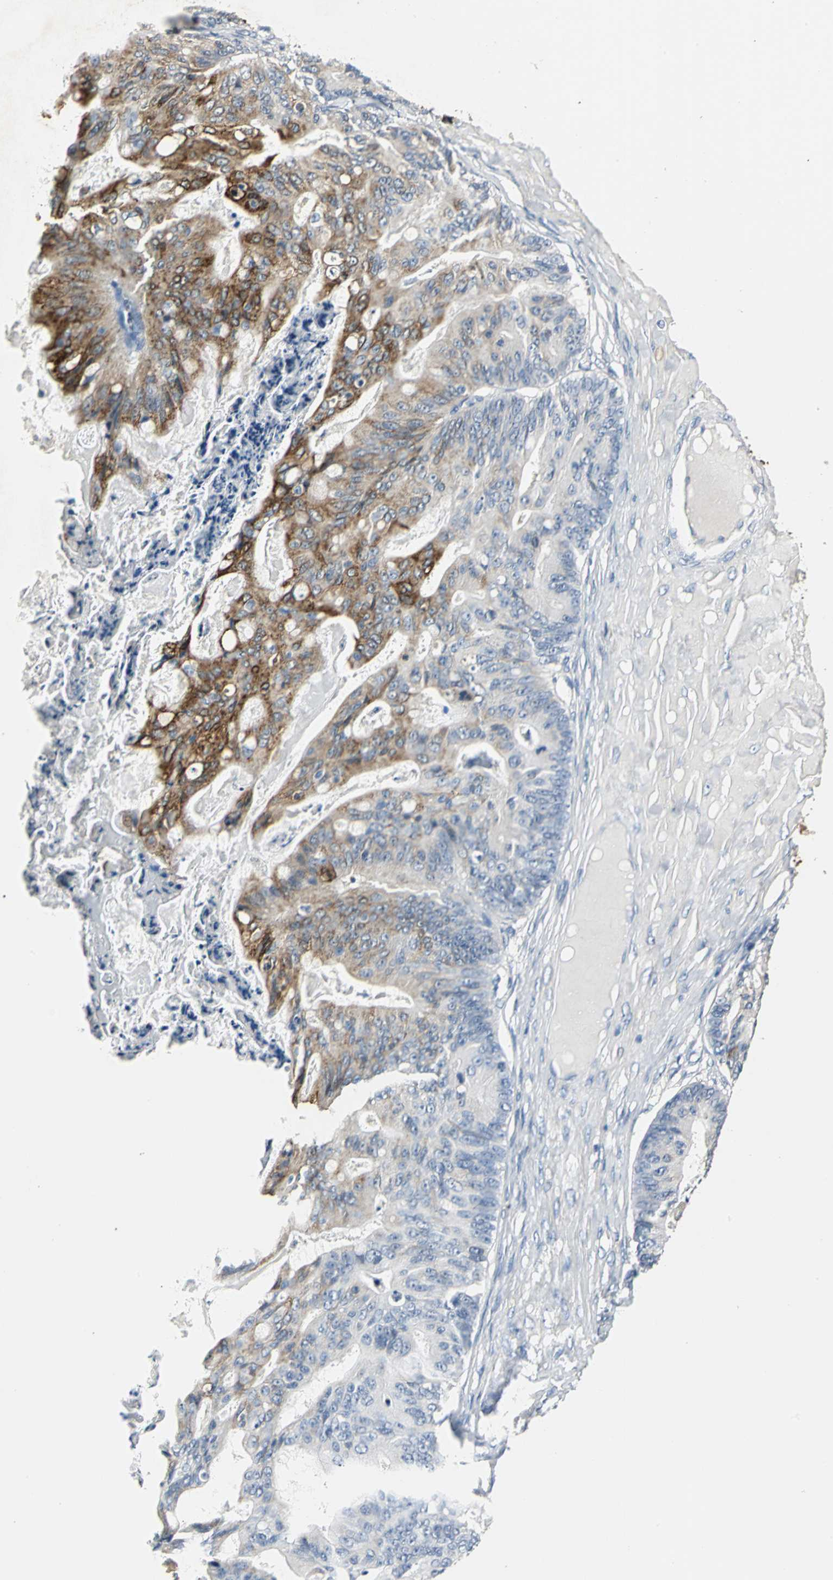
{"staining": {"intensity": "strong", "quantity": "25%-75%", "location": "cytoplasmic/membranous"}, "tissue": "ovarian cancer", "cell_type": "Tumor cells", "image_type": "cancer", "snomed": [{"axis": "morphology", "description": "Cystadenocarcinoma, mucinous, NOS"}, {"axis": "topography", "description": "Ovary"}], "caption": "The histopathology image displays a brown stain indicating the presence of a protein in the cytoplasmic/membranous of tumor cells in mucinous cystadenocarcinoma (ovarian).", "gene": "B3GNT2", "patient": {"sex": "female", "age": 36}}